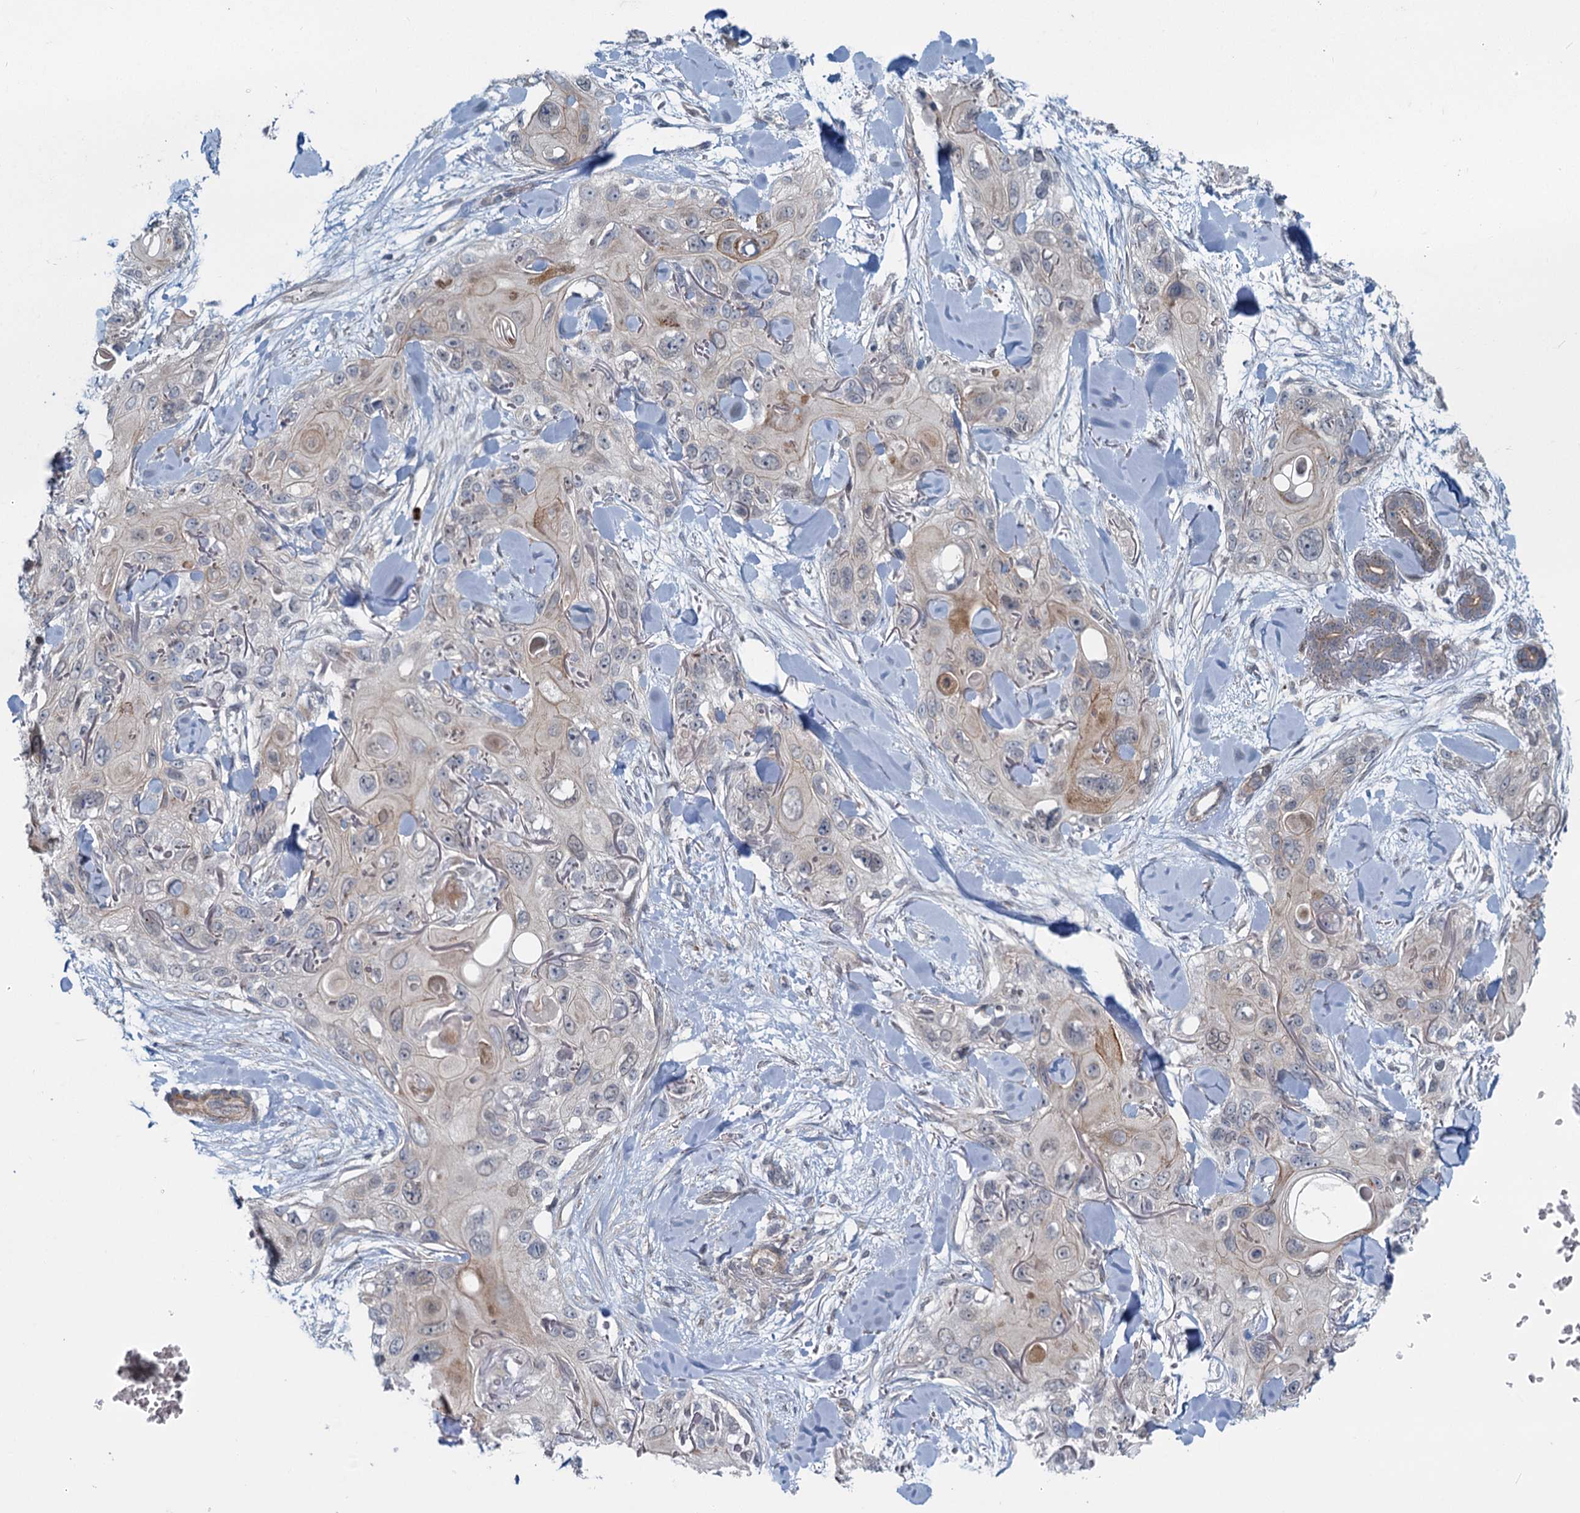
{"staining": {"intensity": "weak", "quantity": "<25%", "location": "cytoplasmic/membranous"}, "tissue": "skin cancer", "cell_type": "Tumor cells", "image_type": "cancer", "snomed": [{"axis": "morphology", "description": "Normal tissue, NOS"}, {"axis": "morphology", "description": "Squamous cell carcinoma, NOS"}, {"axis": "topography", "description": "Skin"}], "caption": "Protein analysis of skin squamous cell carcinoma reveals no significant staining in tumor cells. (Brightfield microscopy of DAB immunohistochemistry at high magnification).", "gene": "ADCY2", "patient": {"sex": "male", "age": 72}}